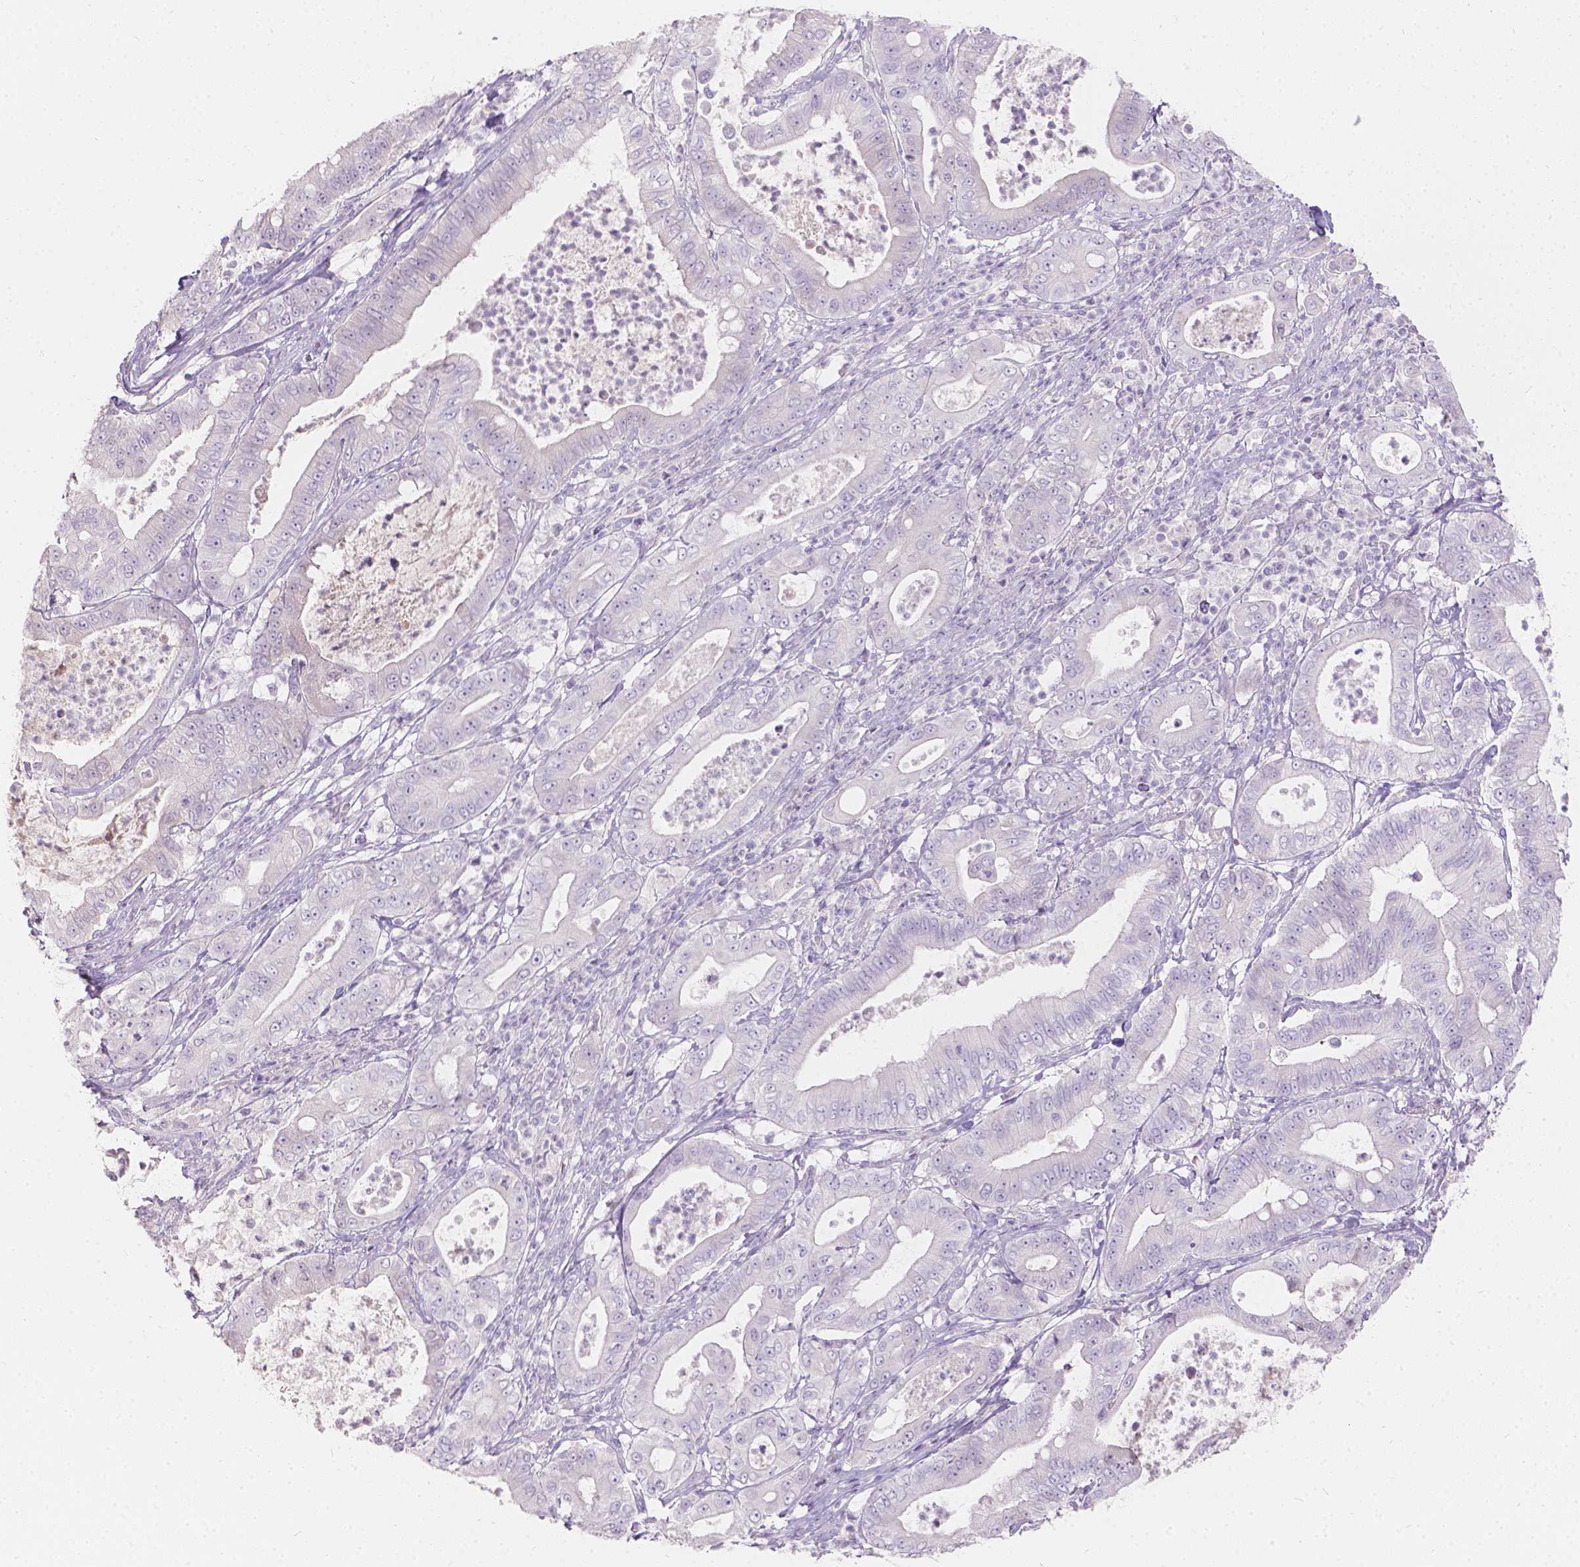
{"staining": {"intensity": "negative", "quantity": "none", "location": "none"}, "tissue": "pancreatic cancer", "cell_type": "Tumor cells", "image_type": "cancer", "snomed": [{"axis": "morphology", "description": "Adenocarcinoma, NOS"}, {"axis": "topography", "description": "Pancreas"}], "caption": "IHC of human pancreatic adenocarcinoma reveals no positivity in tumor cells.", "gene": "HTN3", "patient": {"sex": "male", "age": 71}}